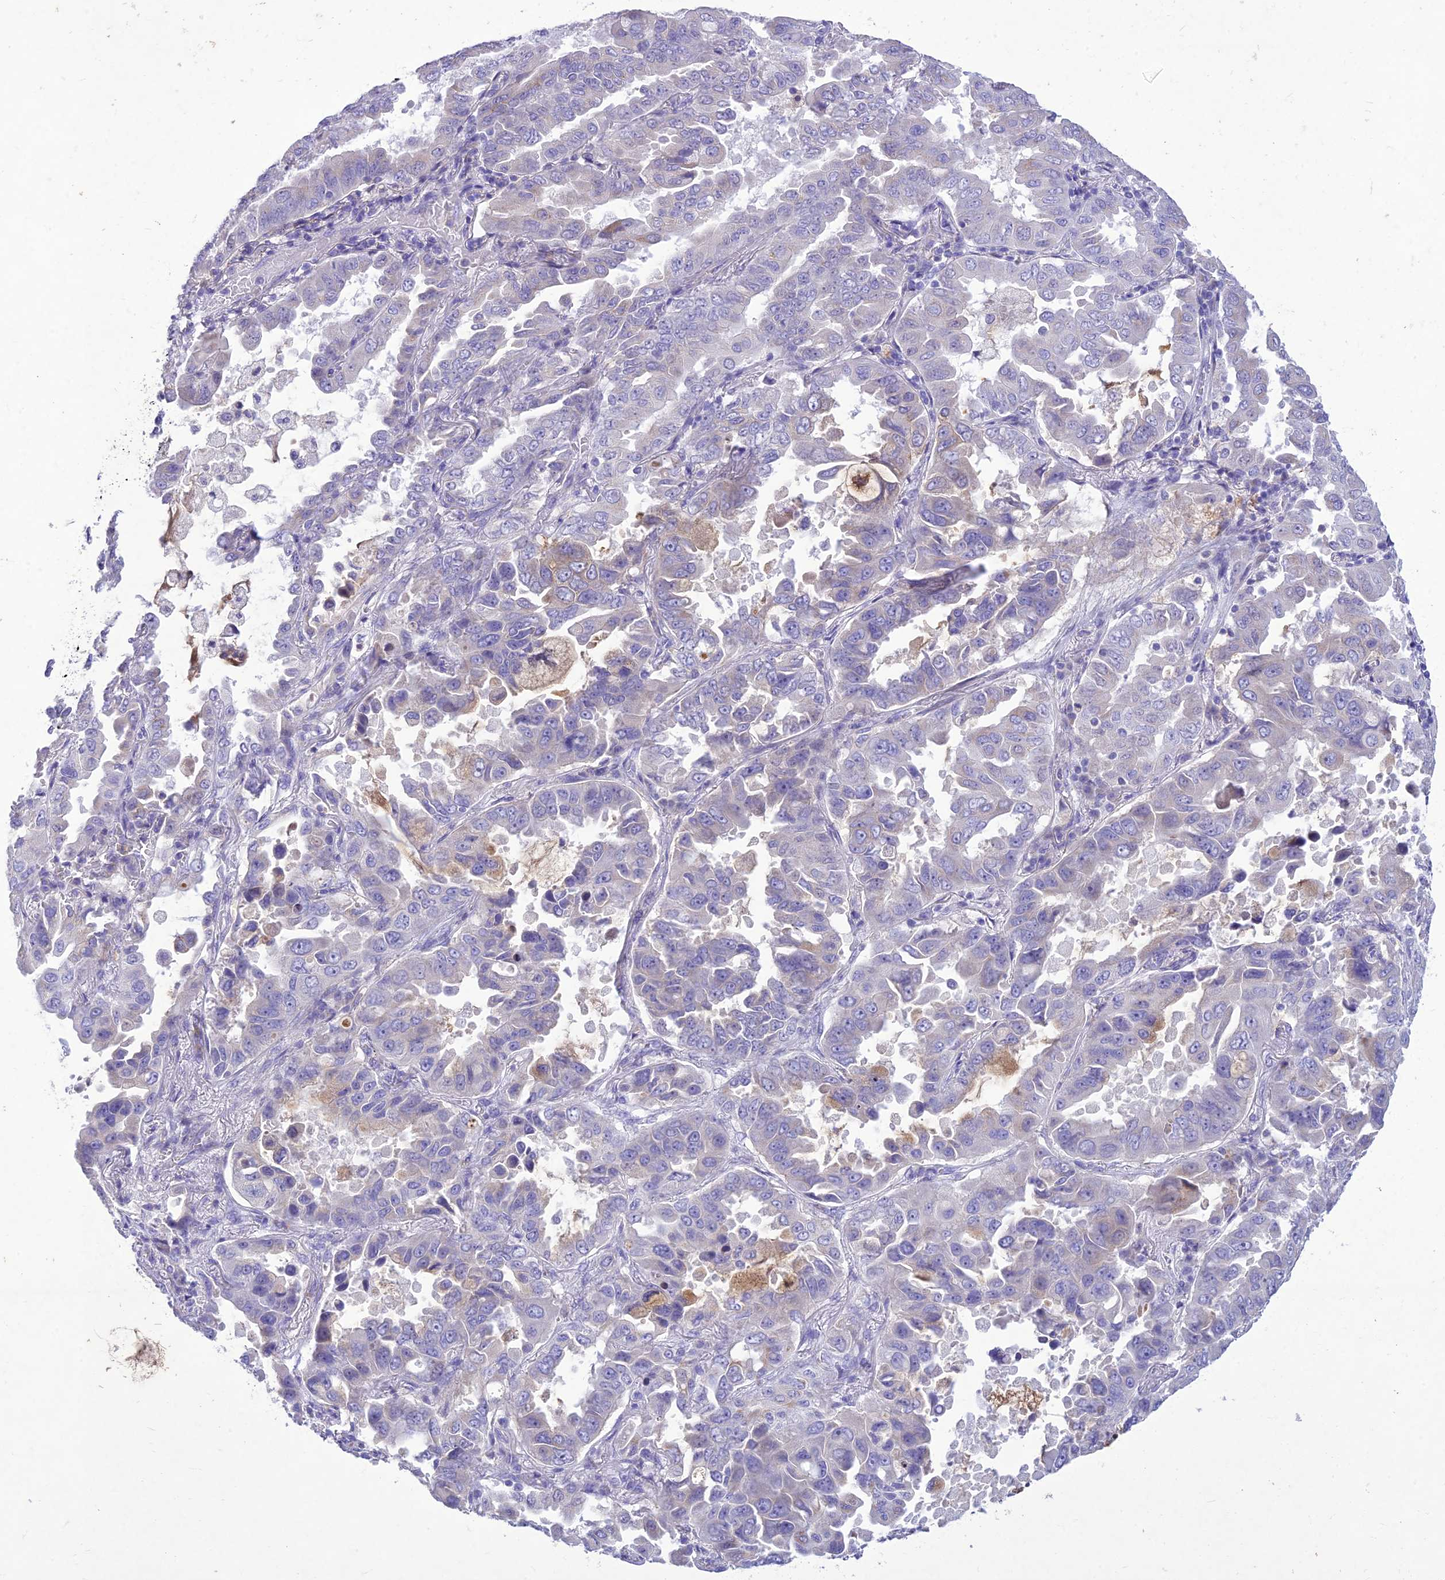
{"staining": {"intensity": "negative", "quantity": "none", "location": "none"}, "tissue": "lung cancer", "cell_type": "Tumor cells", "image_type": "cancer", "snomed": [{"axis": "morphology", "description": "Adenocarcinoma, NOS"}, {"axis": "topography", "description": "Lung"}], "caption": "Human adenocarcinoma (lung) stained for a protein using IHC displays no staining in tumor cells.", "gene": "SLC13A5", "patient": {"sex": "male", "age": 64}}